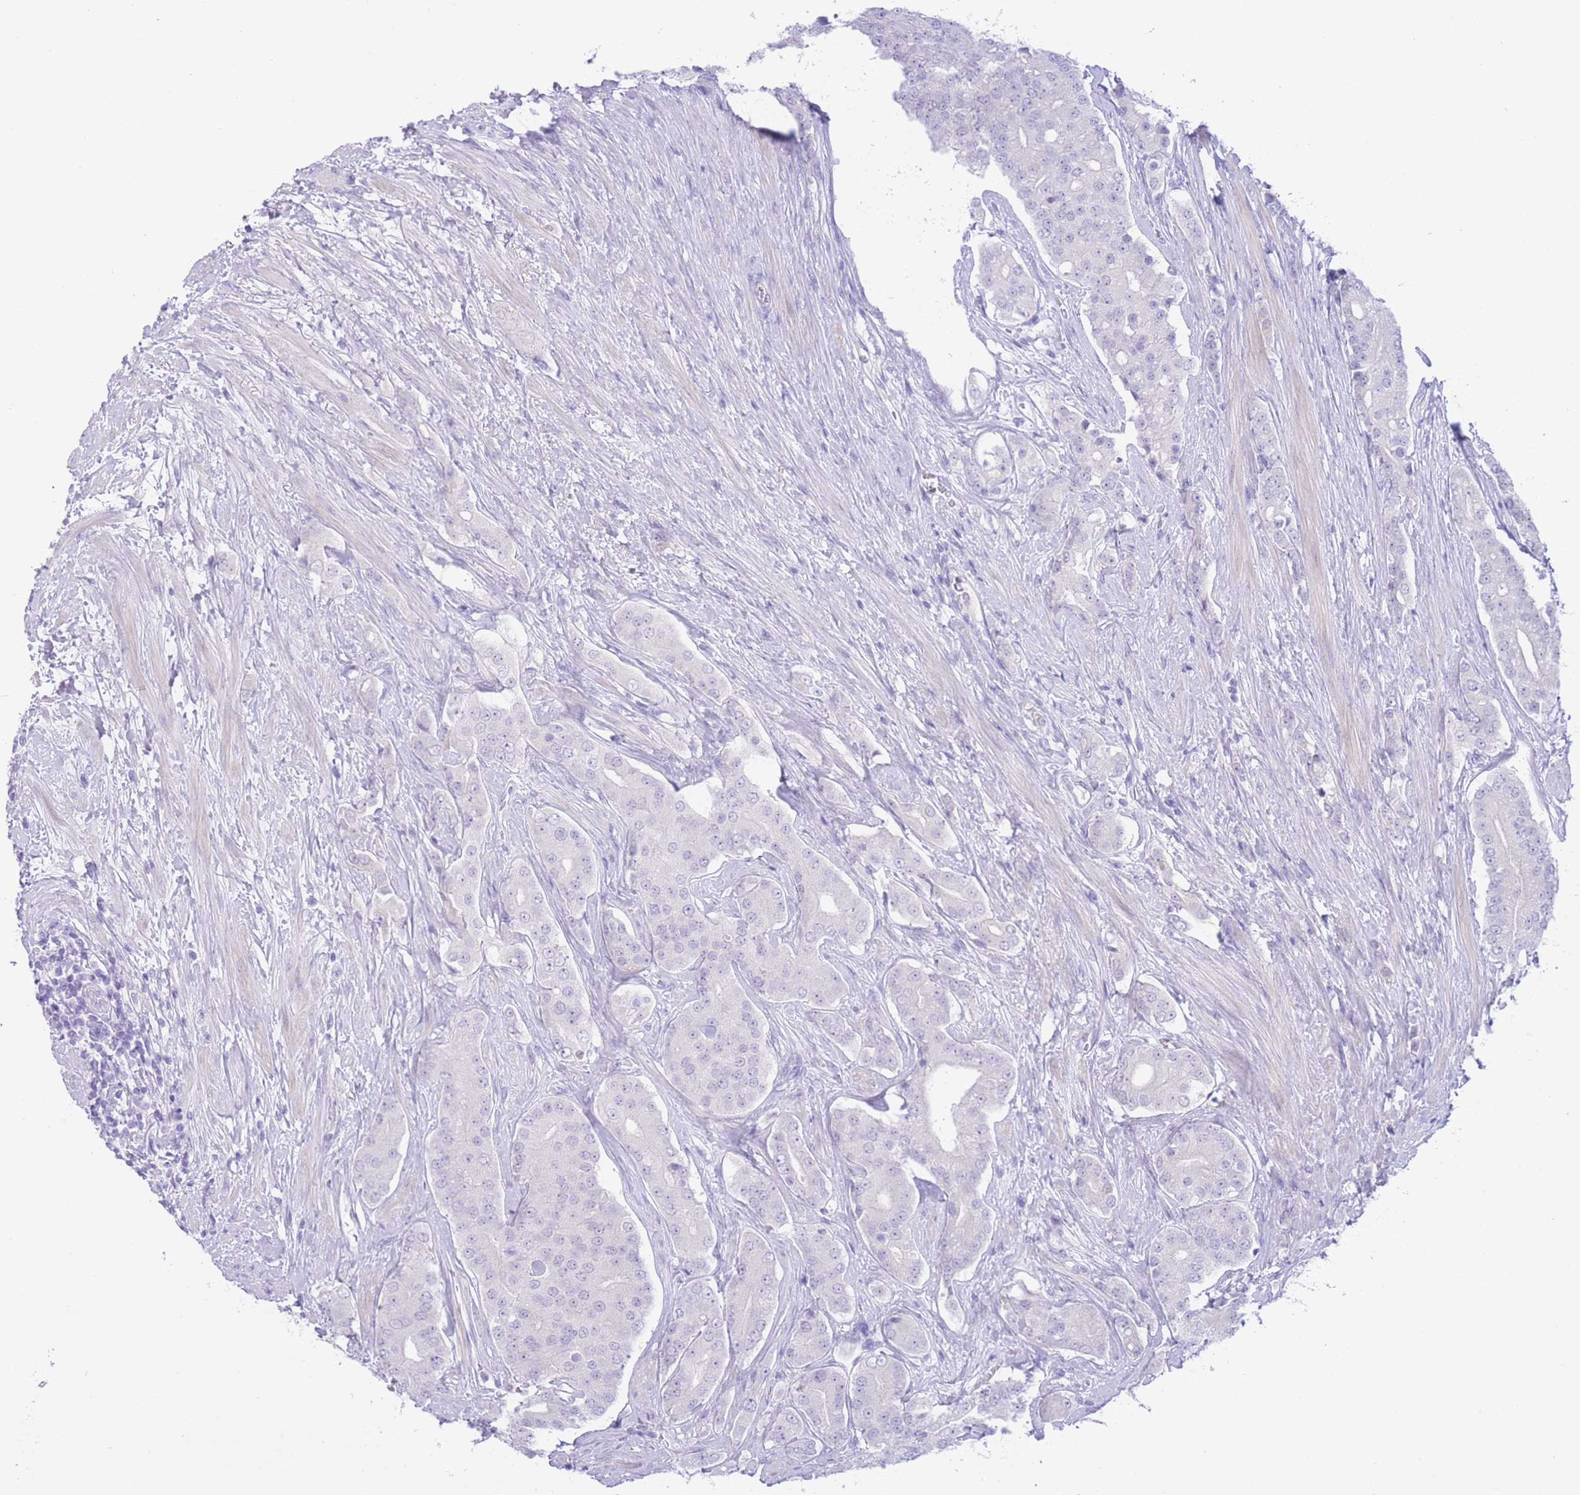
{"staining": {"intensity": "negative", "quantity": "none", "location": "none"}, "tissue": "prostate cancer", "cell_type": "Tumor cells", "image_type": "cancer", "snomed": [{"axis": "morphology", "description": "Adenocarcinoma, High grade"}, {"axis": "topography", "description": "Prostate"}], "caption": "Immunohistochemical staining of human prostate cancer (high-grade adenocarcinoma) shows no significant expression in tumor cells.", "gene": "ZNF212", "patient": {"sex": "male", "age": 71}}